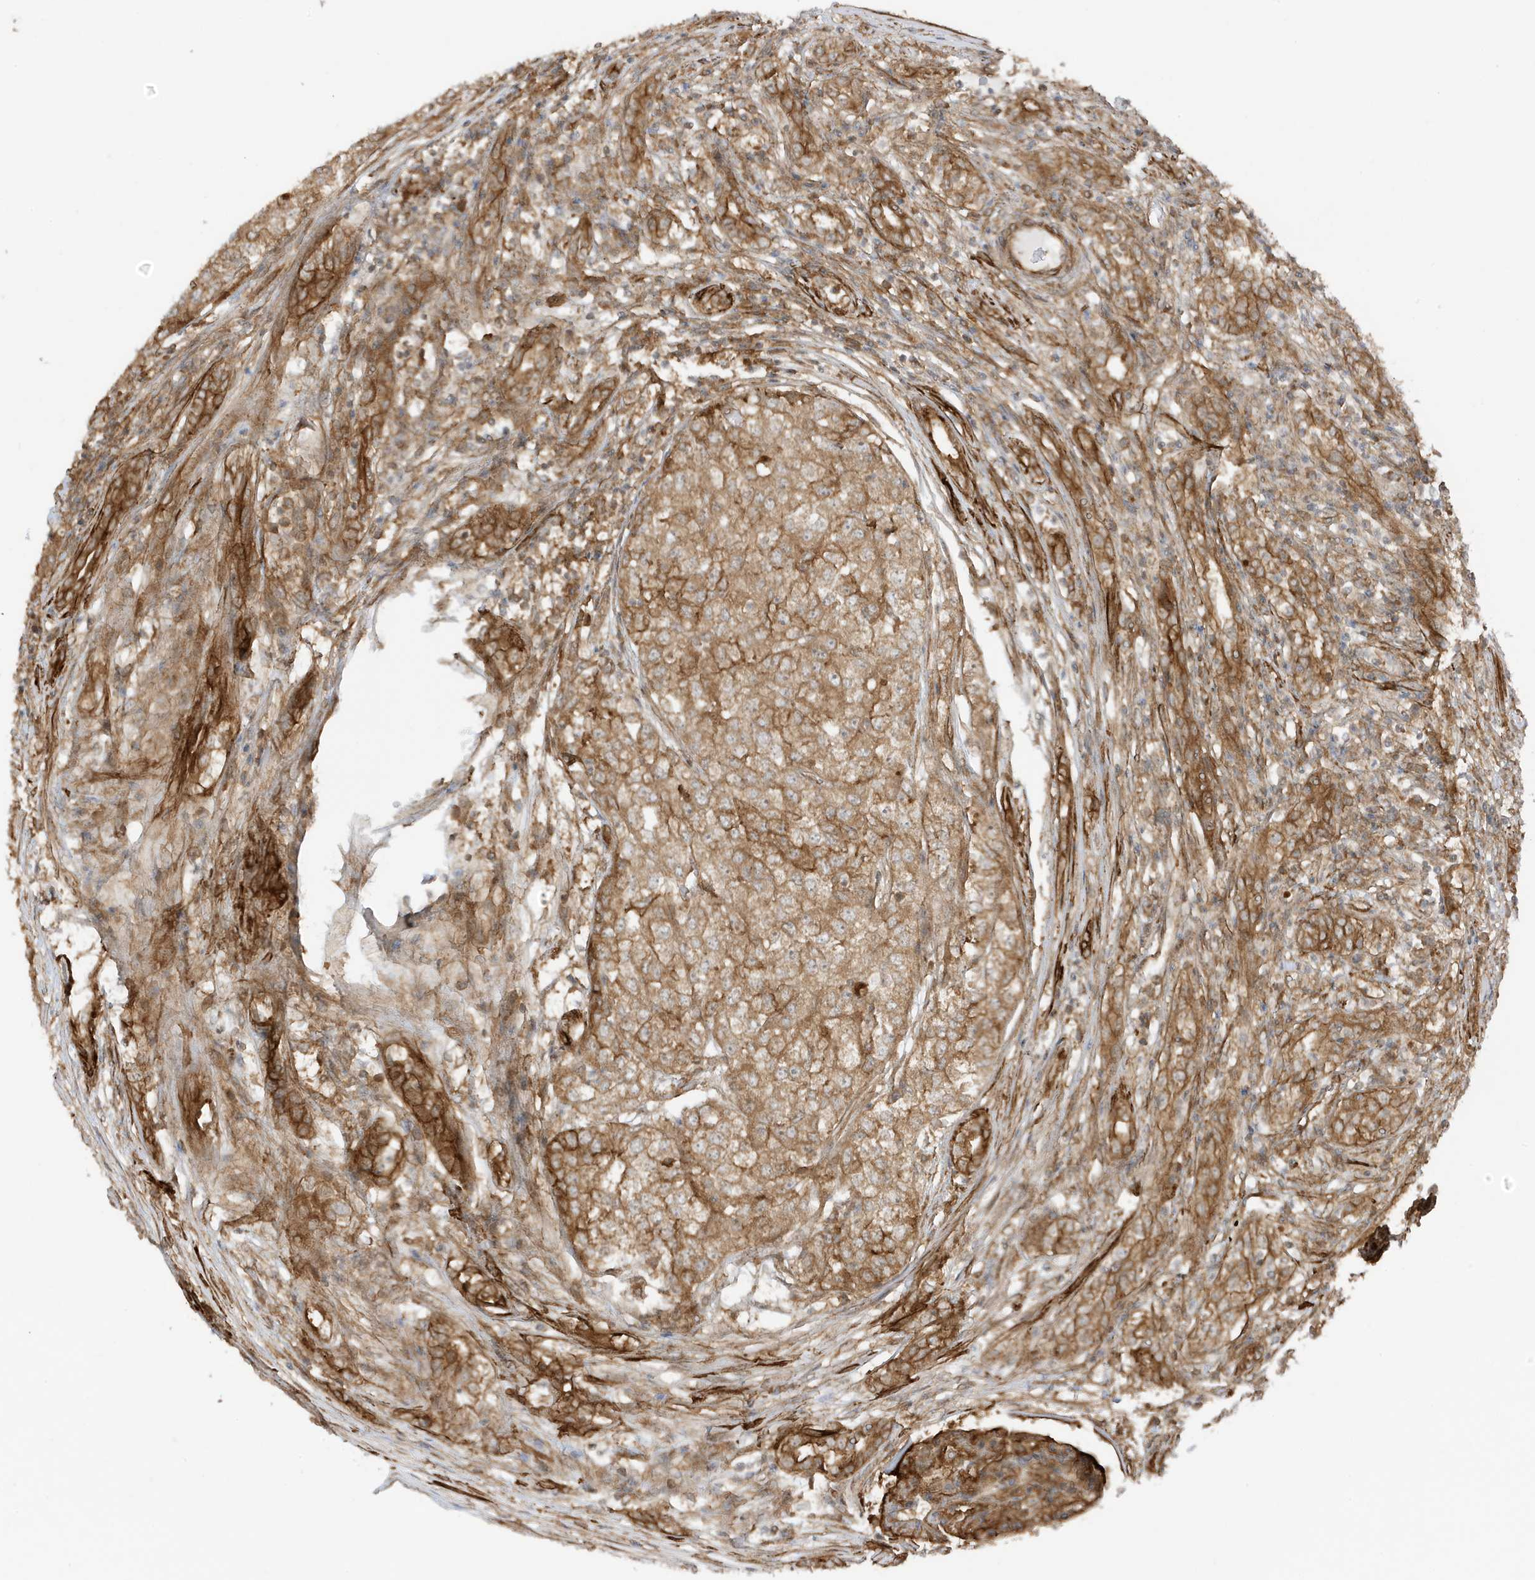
{"staining": {"intensity": "moderate", "quantity": ">75%", "location": "cytoplasmic/membranous"}, "tissue": "renal cancer", "cell_type": "Tumor cells", "image_type": "cancer", "snomed": [{"axis": "morphology", "description": "Adenocarcinoma, NOS"}, {"axis": "topography", "description": "Kidney"}], "caption": "Protein analysis of renal cancer (adenocarcinoma) tissue exhibits moderate cytoplasmic/membranous expression in approximately >75% of tumor cells.", "gene": "CDC42EP3", "patient": {"sex": "female", "age": 54}}